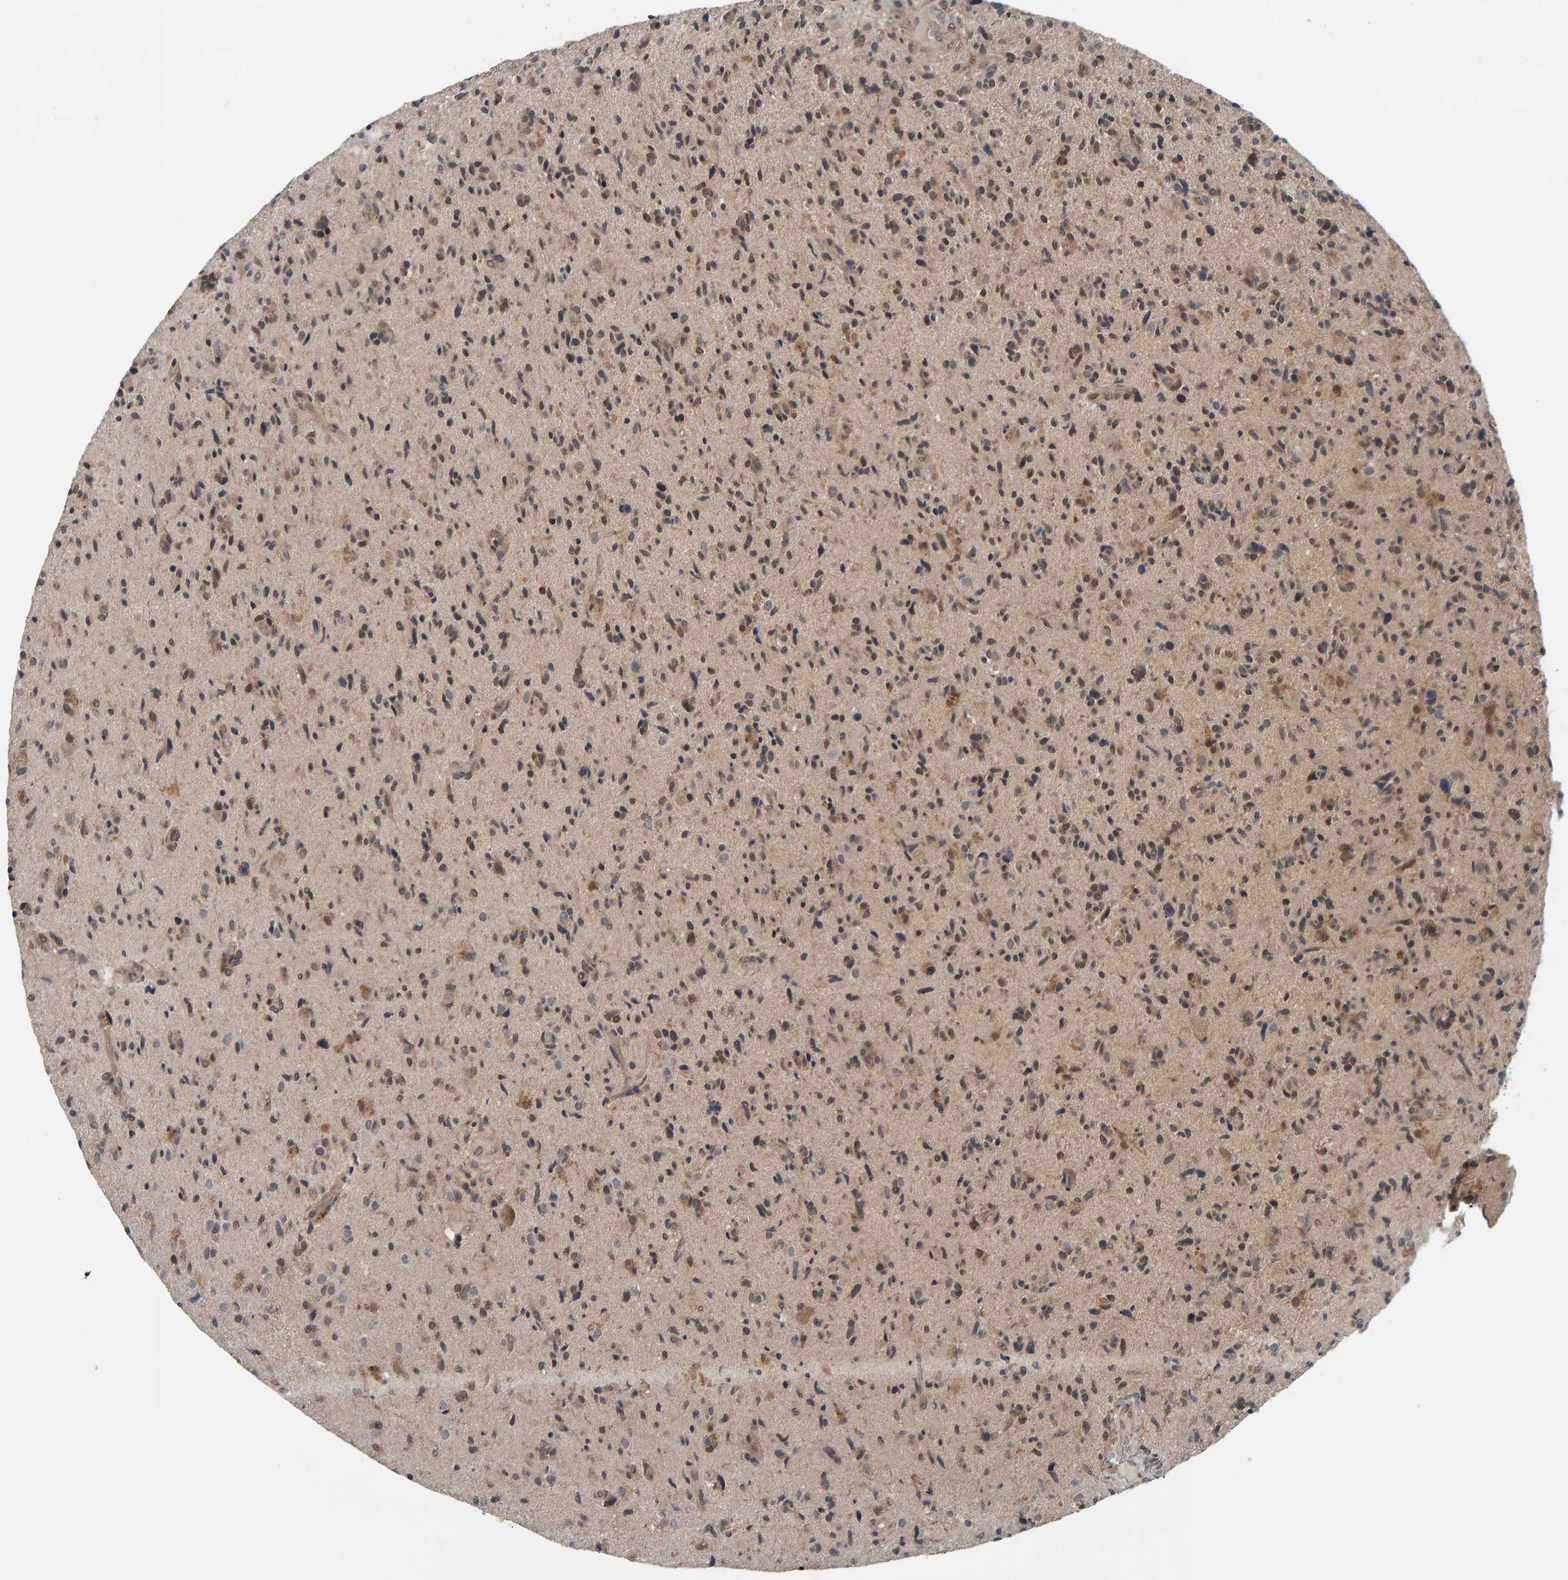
{"staining": {"intensity": "weak", "quantity": "25%-75%", "location": "nuclear"}, "tissue": "glioma", "cell_type": "Tumor cells", "image_type": "cancer", "snomed": [{"axis": "morphology", "description": "Glioma, malignant, High grade"}, {"axis": "topography", "description": "Brain"}], "caption": "Immunohistochemistry (IHC) staining of glioma, which shows low levels of weak nuclear positivity in about 25%-75% of tumor cells indicating weak nuclear protein staining. The staining was performed using DAB (brown) for protein detection and nuclei were counterstained in hematoxylin (blue).", "gene": "COASY", "patient": {"sex": "male", "age": 72}}